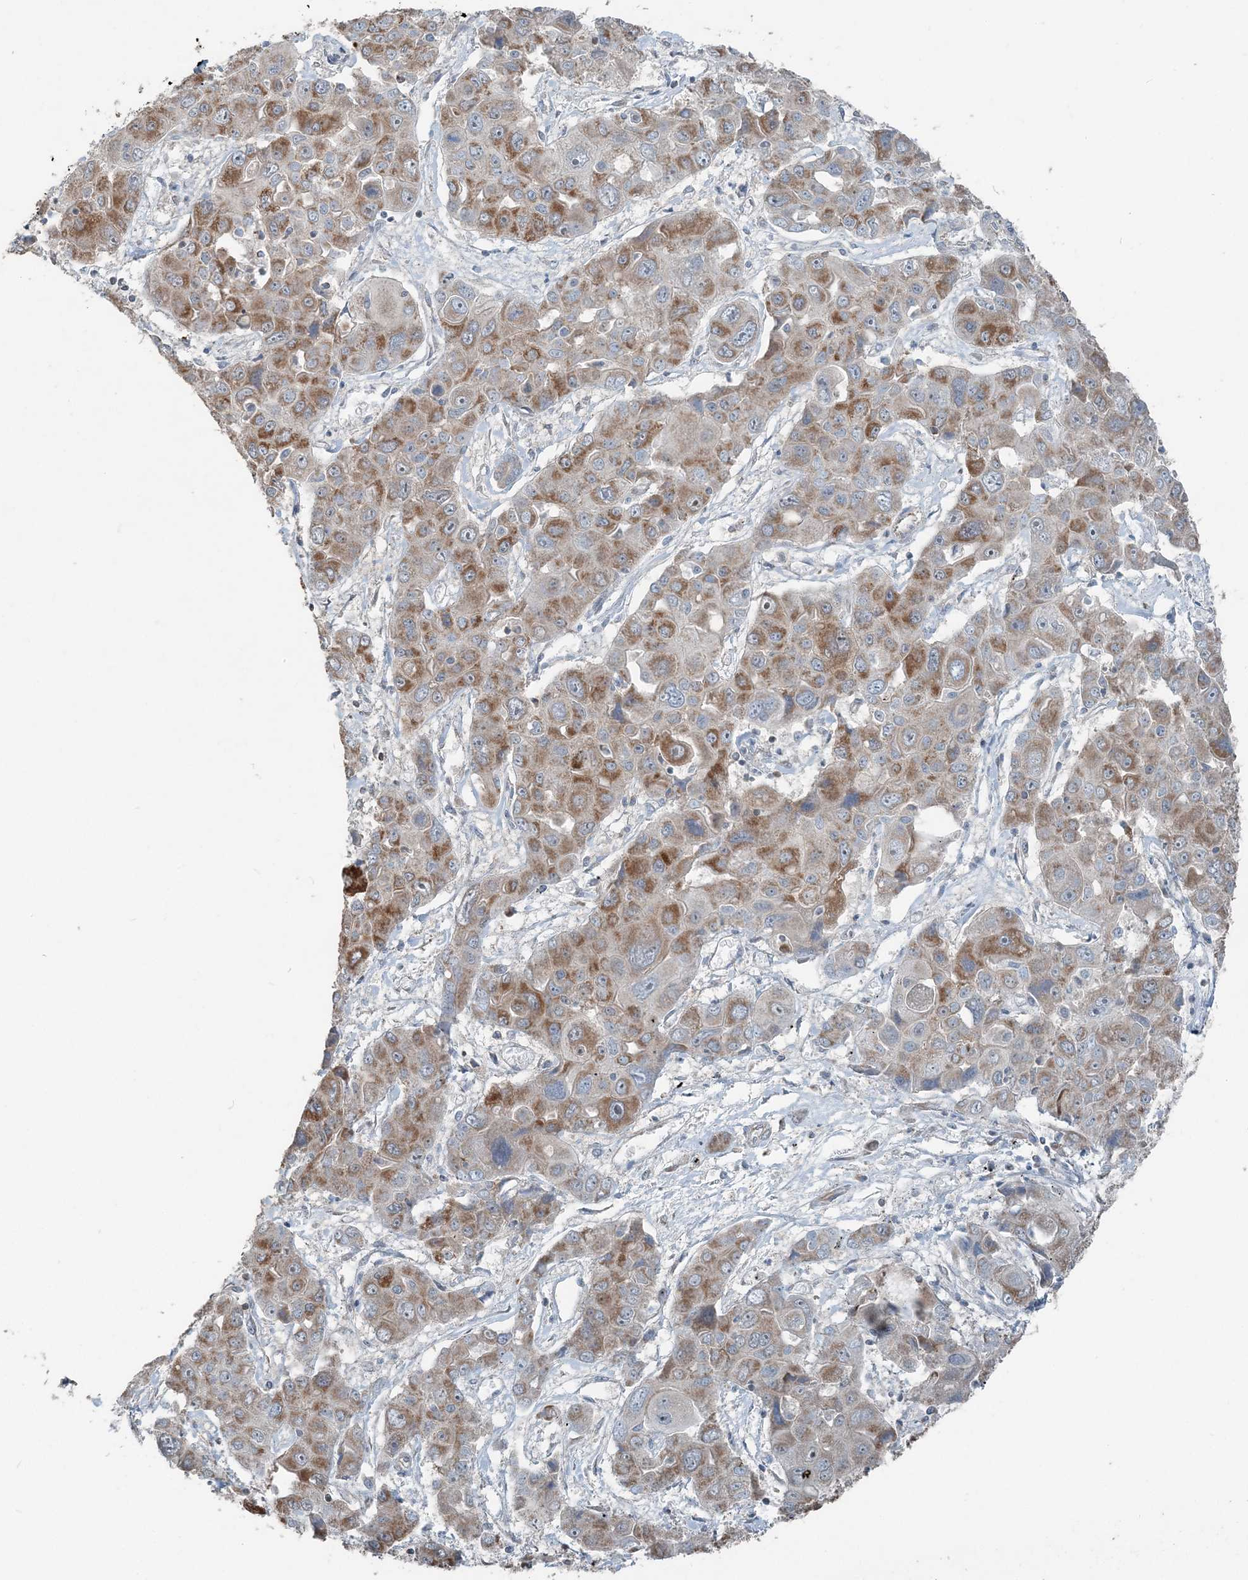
{"staining": {"intensity": "moderate", "quantity": ">75%", "location": "cytoplasmic/membranous"}, "tissue": "liver cancer", "cell_type": "Tumor cells", "image_type": "cancer", "snomed": [{"axis": "morphology", "description": "Cholangiocarcinoma"}, {"axis": "topography", "description": "Liver"}], "caption": "DAB (3,3'-diaminobenzidine) immunohistochemical staining of human liver cancer shows moderate cytoplasmic/membranous protein positivity in approximately >75% of tumor cells.", "gene": "SUCLG1", "patient": {"sex": "male", "age": 67}}